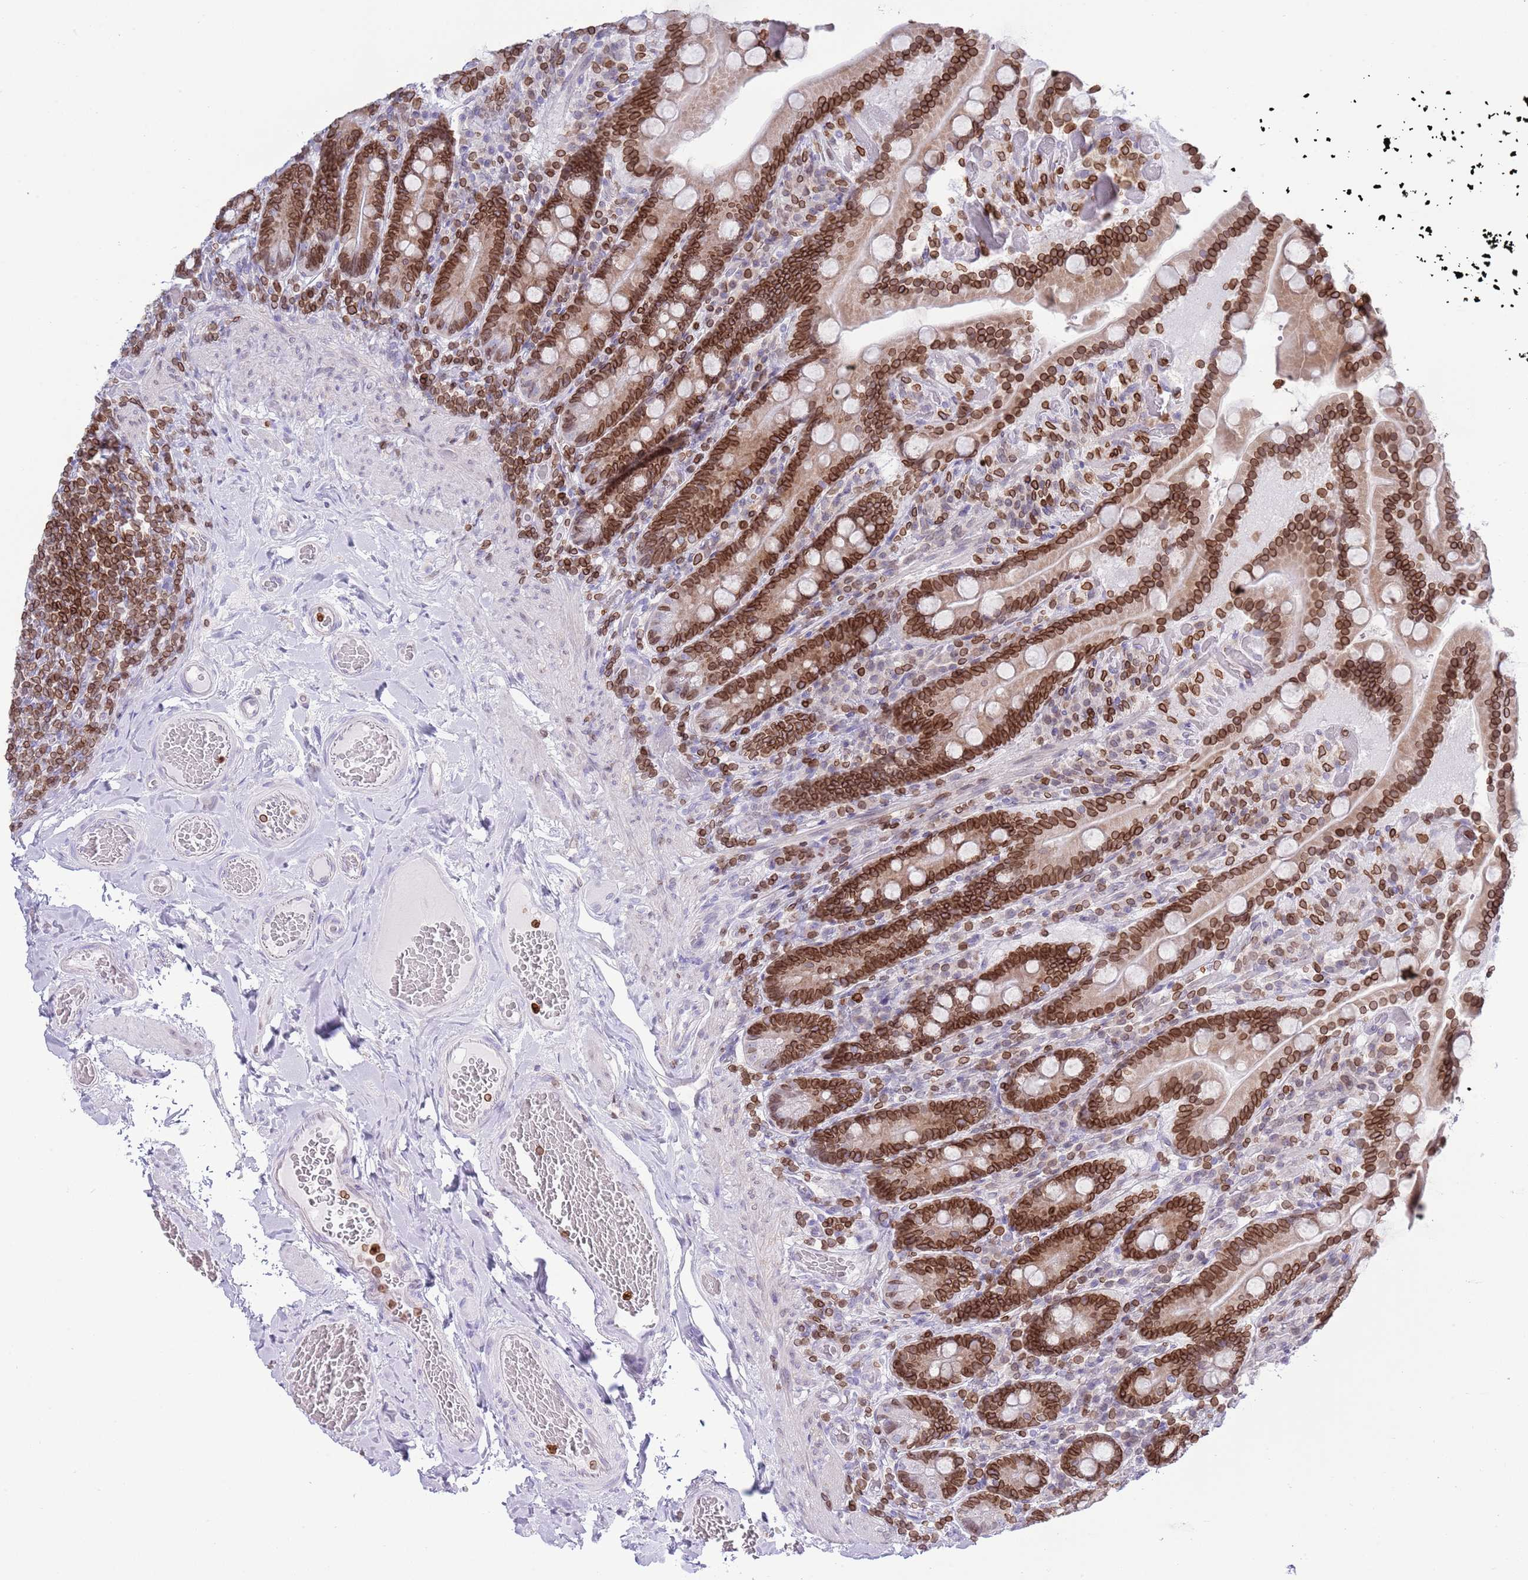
{"staining": {"intensity": "strong", "quantity": ">75%", "location": "cytoplasmic/membranous,nuclear"}, "tissue": "duodenum", "cell_type": "Glandular cells", "image_type": "normal", "snomed": [{"axis": "morphology", "description": "Normal tissue, NOS"}, {"axis": "topography", "description": "Duodenum"}], "caption": "Immunohistochemical staining of unremarkable human duodenum displays >75% levels of strong cytoplasmic/membranous,nuclear protein staining in approximately >75% of glandular cells.", "gene": "LBR", "patient": {"sex": "female", "age": 62}}